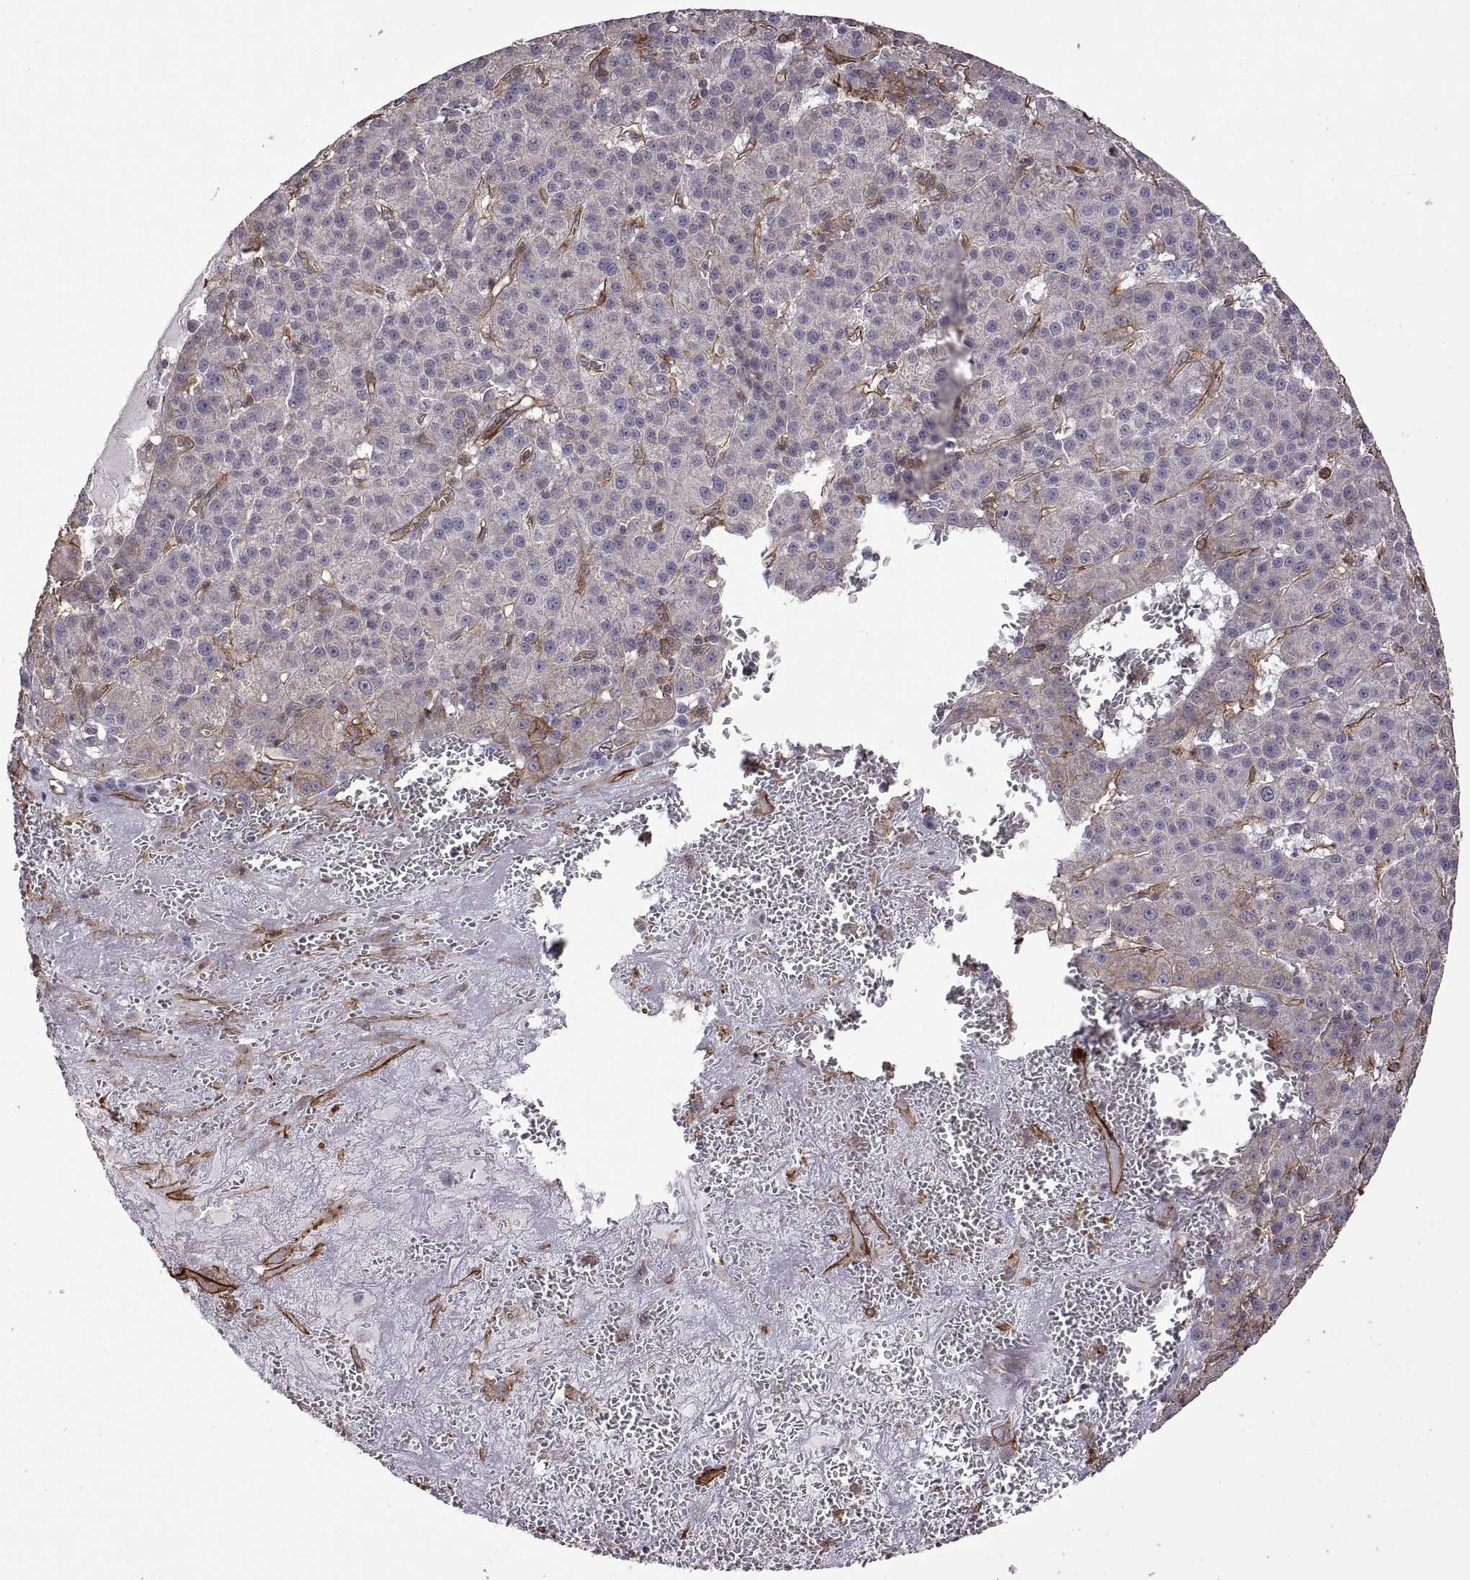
{"staining": {"intensity": "negative", "quantity": "none", "location": "none"}, "tissue": "liver cancer", "cell_type": "Tumor cells", "image_type": "cancer", "snomed": [{"axis": "morphology", "description": "Carcinoma, Hepatocellular, NOS"}, {"axis": "topography", "description": "Liver"}], "caption": "Immunohistochemical staining of human liver cancer (hepatocellular carcinoma) reveals no significant staining in tumor cells.", "gene": "S100A10", "patient": {"sex": "female", "age": 60}}